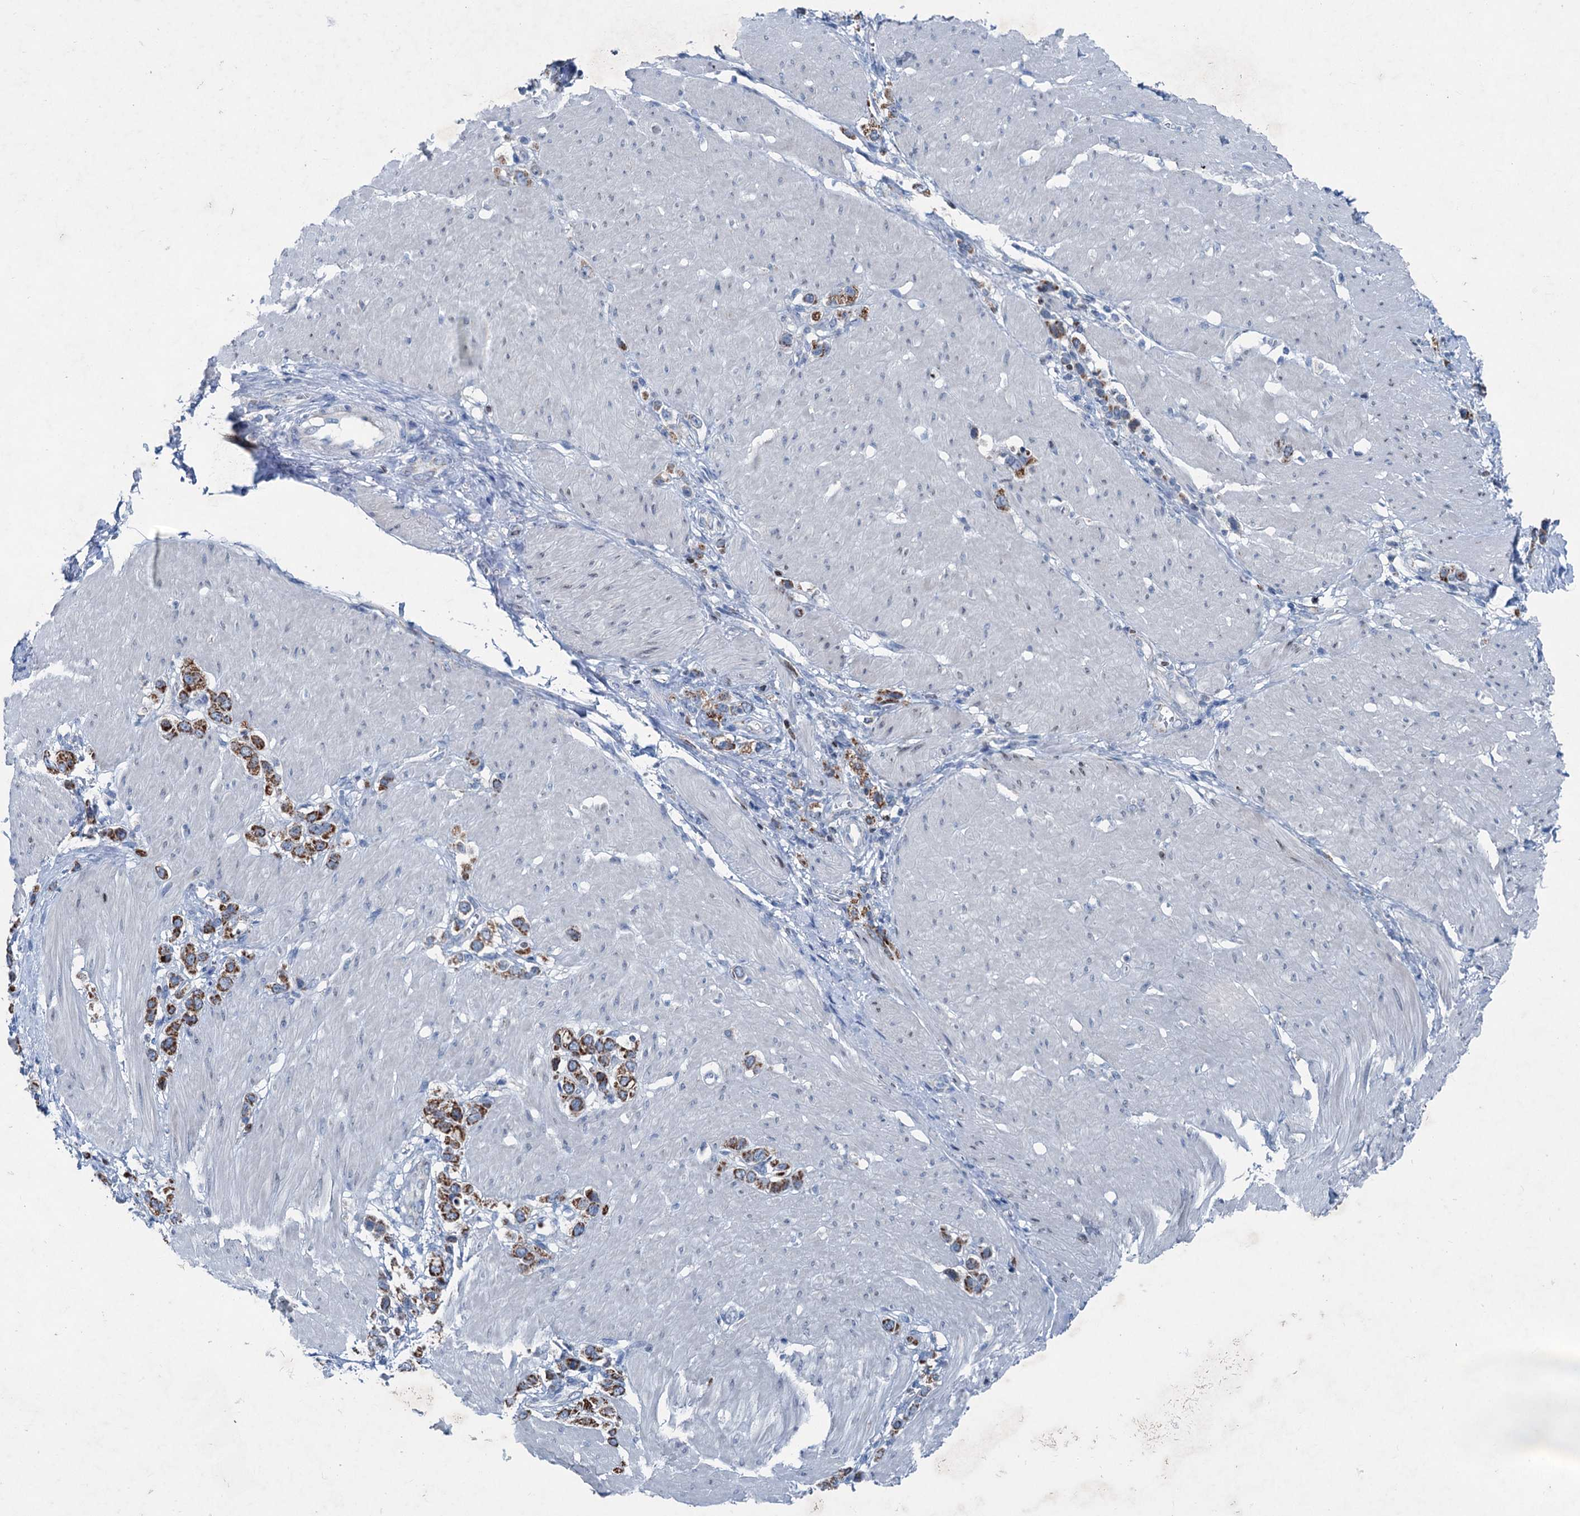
{"staining": {"intensity": "strong", "quantity": ">75%", "location": "cytoplasmic/membranous"}, "tissue": "stomach cancer", "cell_type": "Tumor cells", "image_type": "cancer", "snomed": [{"axis": "morphology", "description": "Normal tissue, NOS"}, {"axis": "morphology", "description": "Adenocarcinoma, NOS"}, {"axis": "topography", "description": "Stomach, upper"}, {"axis": "topography", "description": "Stomach"}], "caption": "Strong cytoplasmic/membranous protein expression is seen in approximately >75% of tumor cells in stomach adenocarcinoma.", "gene": "ELP4", "patient": {"sex": "female", "age": 65}}